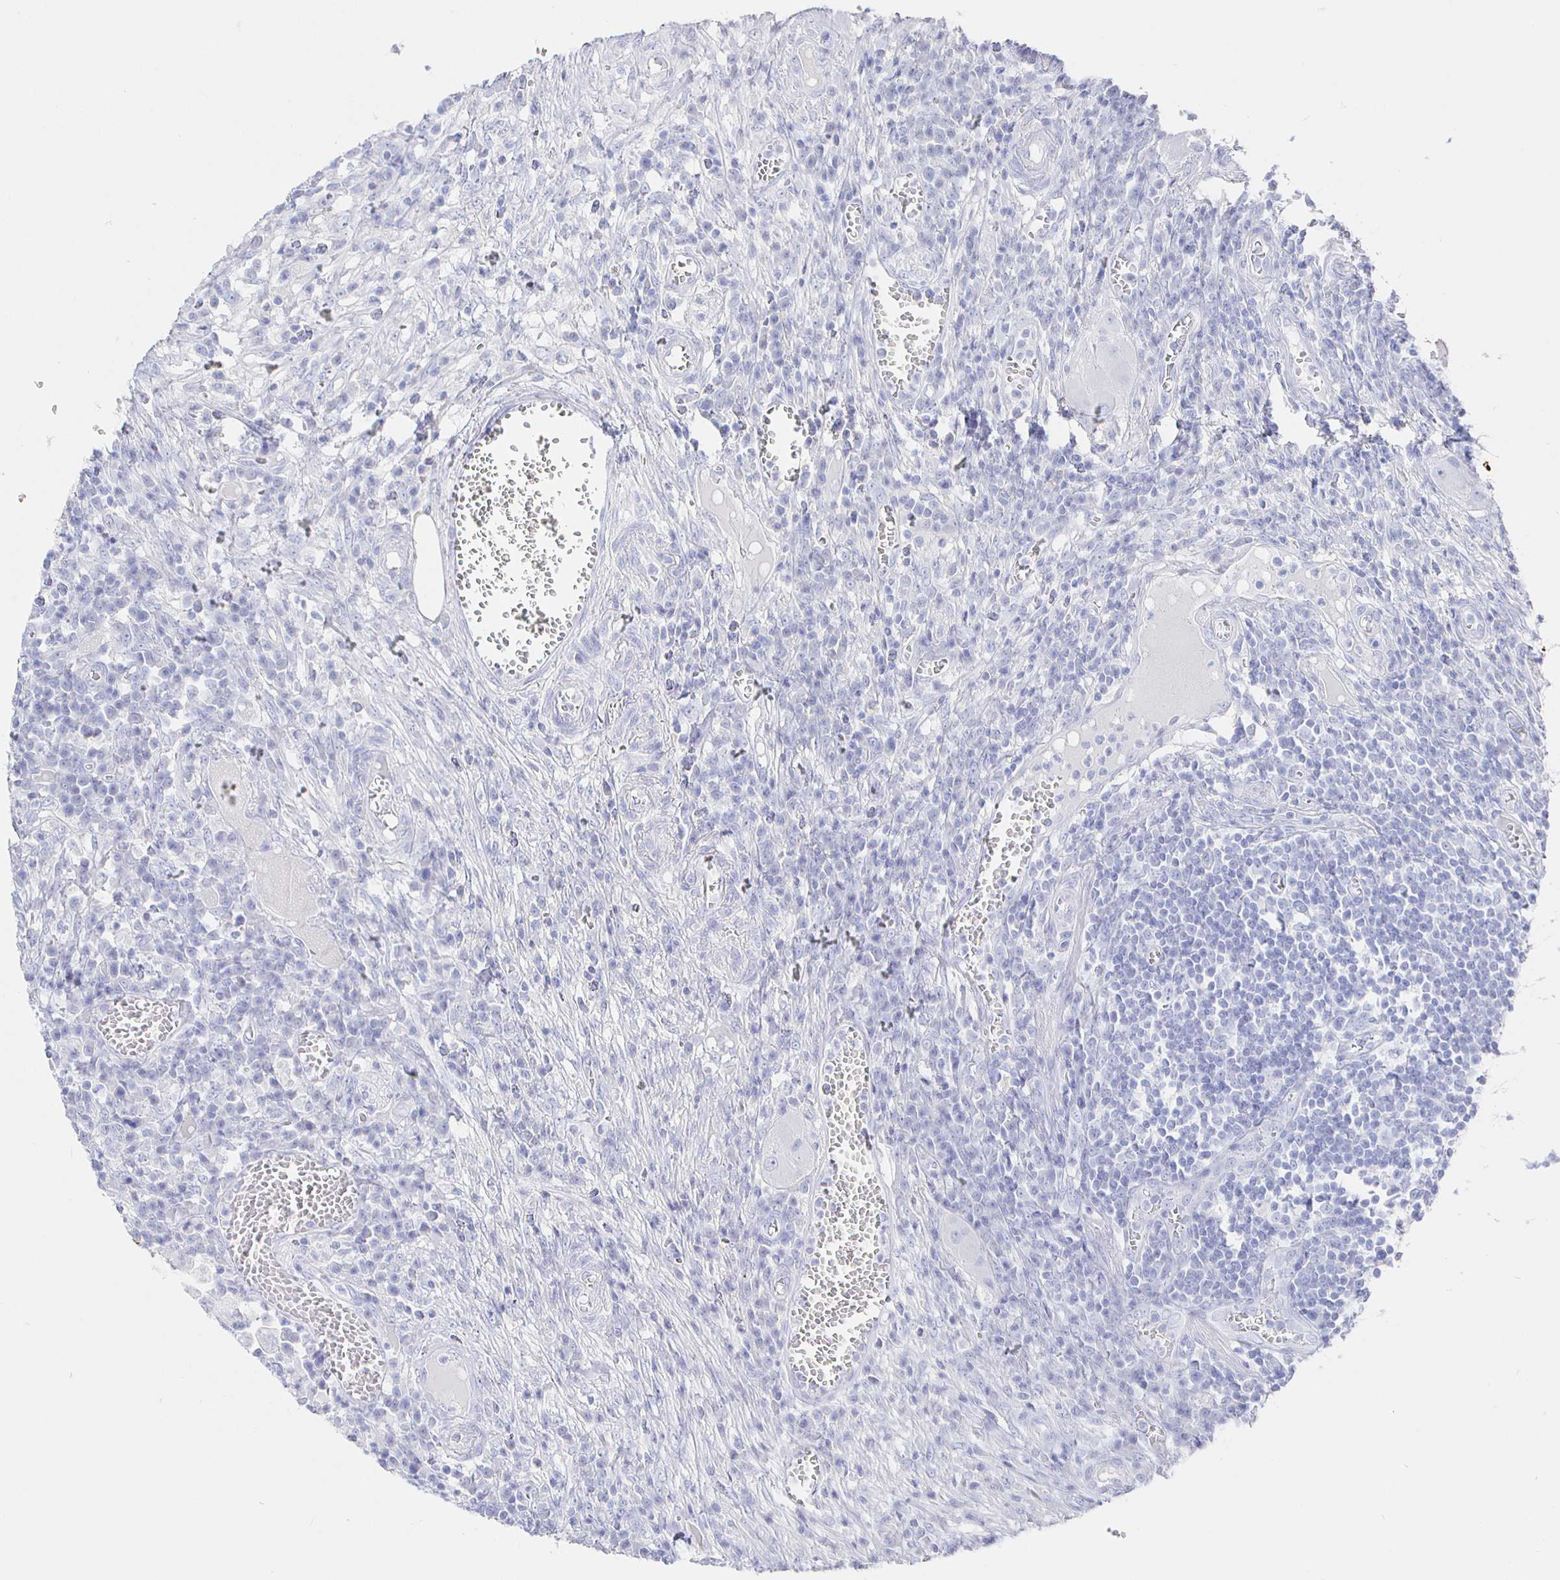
{"staining": {"intensity": "negative", "quantity": "none", "location": "none"}, "tissue": "colorectal cancer", "cell_type": "Tumor cells", "image_type": "cancer", "snomed": [{"axis": "morphology", "description": "Normal tissue, NOS"}, {"axis": "morphology", "description": "Adenocarcinoma, NOS"}, {"axis": "topography", "description": "Colon"}], "caption": "Tumor cells are negative for protein expression in human adenocarcinoma (colorectal).", "gene": "CLCA1", "patient": {"sex": "male", "age": 65}}